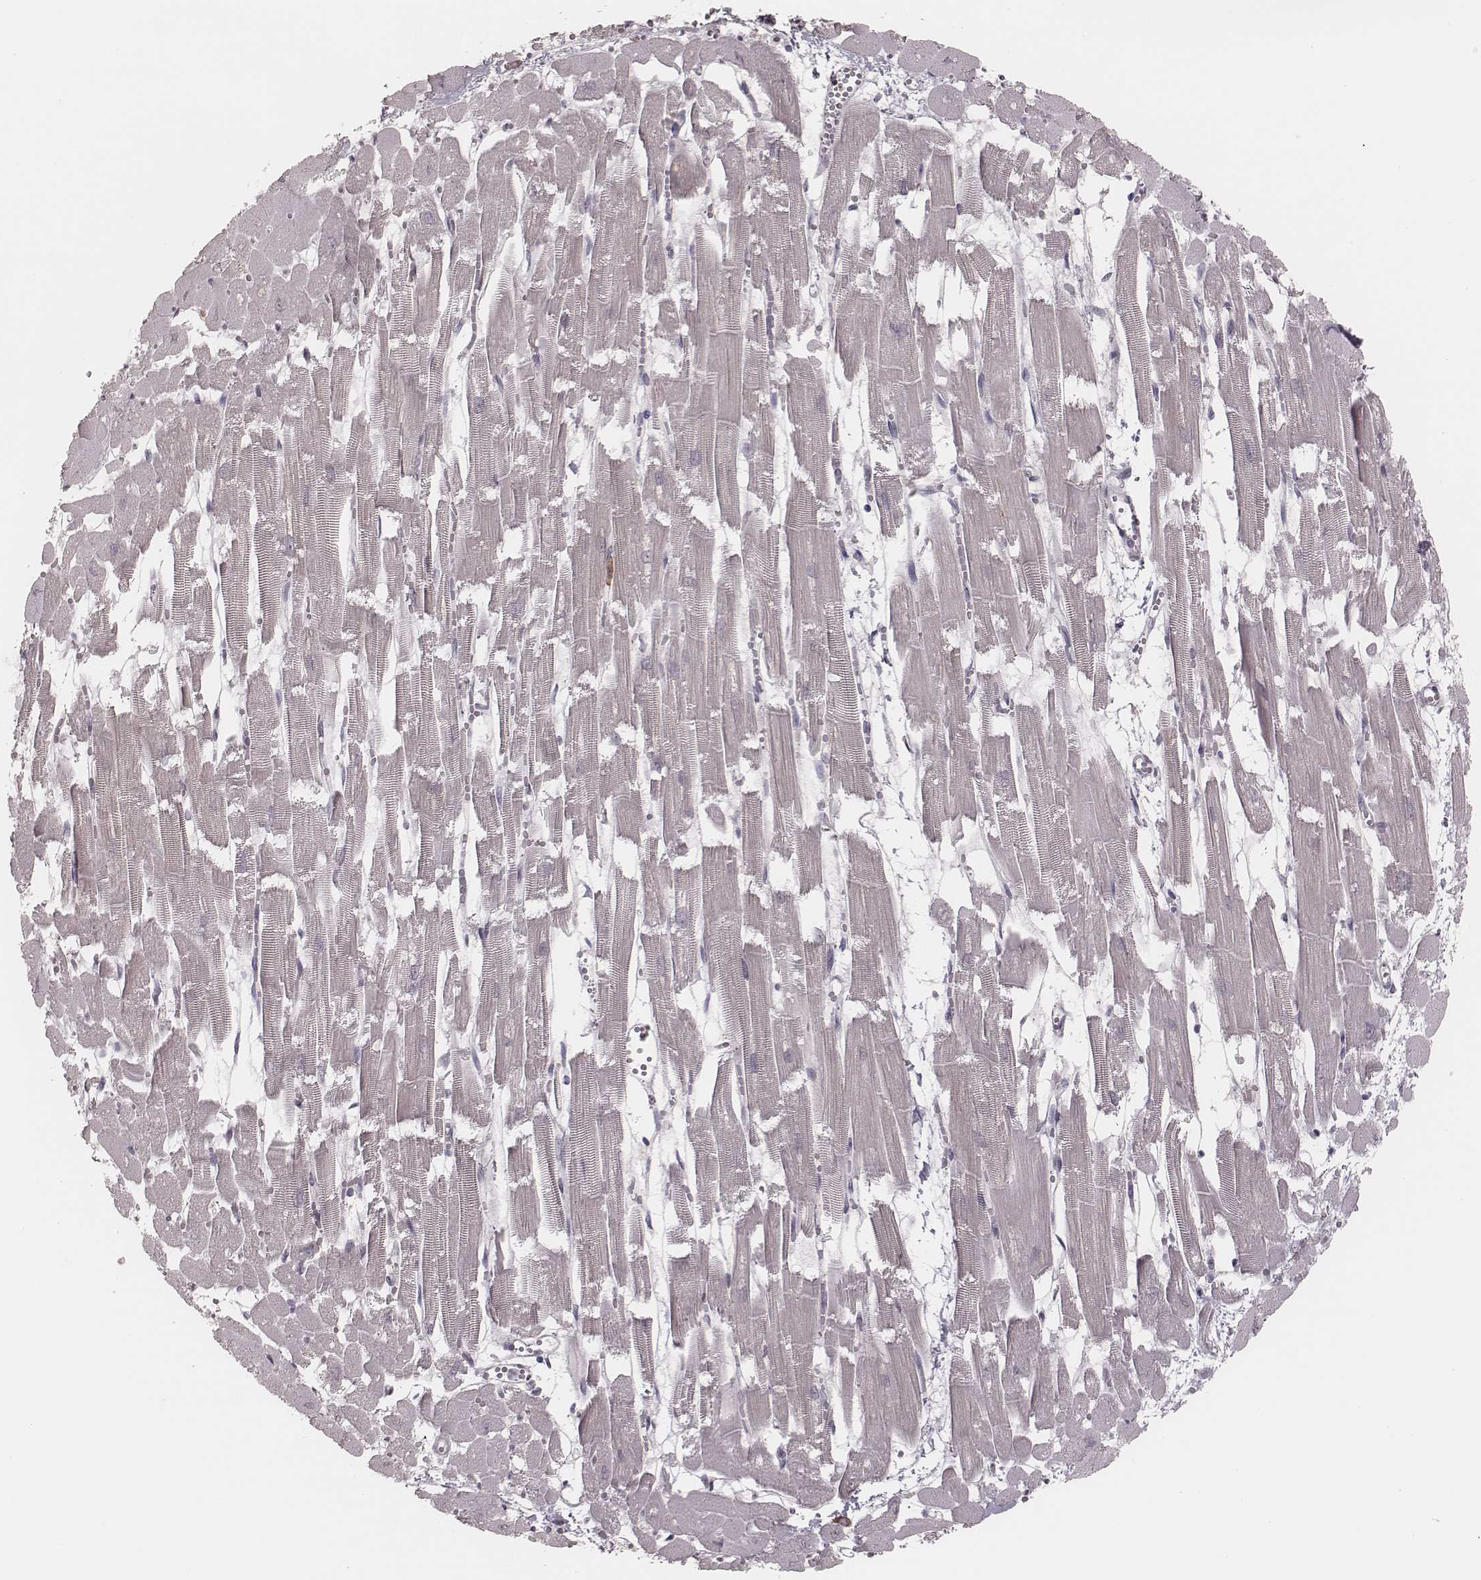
{"staining": {"intensity": "negative", "quantity": "none", "location": "none"}, "tissue": "heart muscle", "cell_type": "Cardiomyocytes", "image_type": "normal", "snomed": [{"axis": "morphology", "description": "Normal tissue, NOS"}, {"axis": "topography", "description": "Heart"}], "caption": "A high-resolution histopathology image shows immunohistochemistry staining of unremarkable heart muscle, which demonstrates no significant positivity in cardiomyocytes.", "gene": "KITLG", "patient": {"sex": "female", "age": 52}}